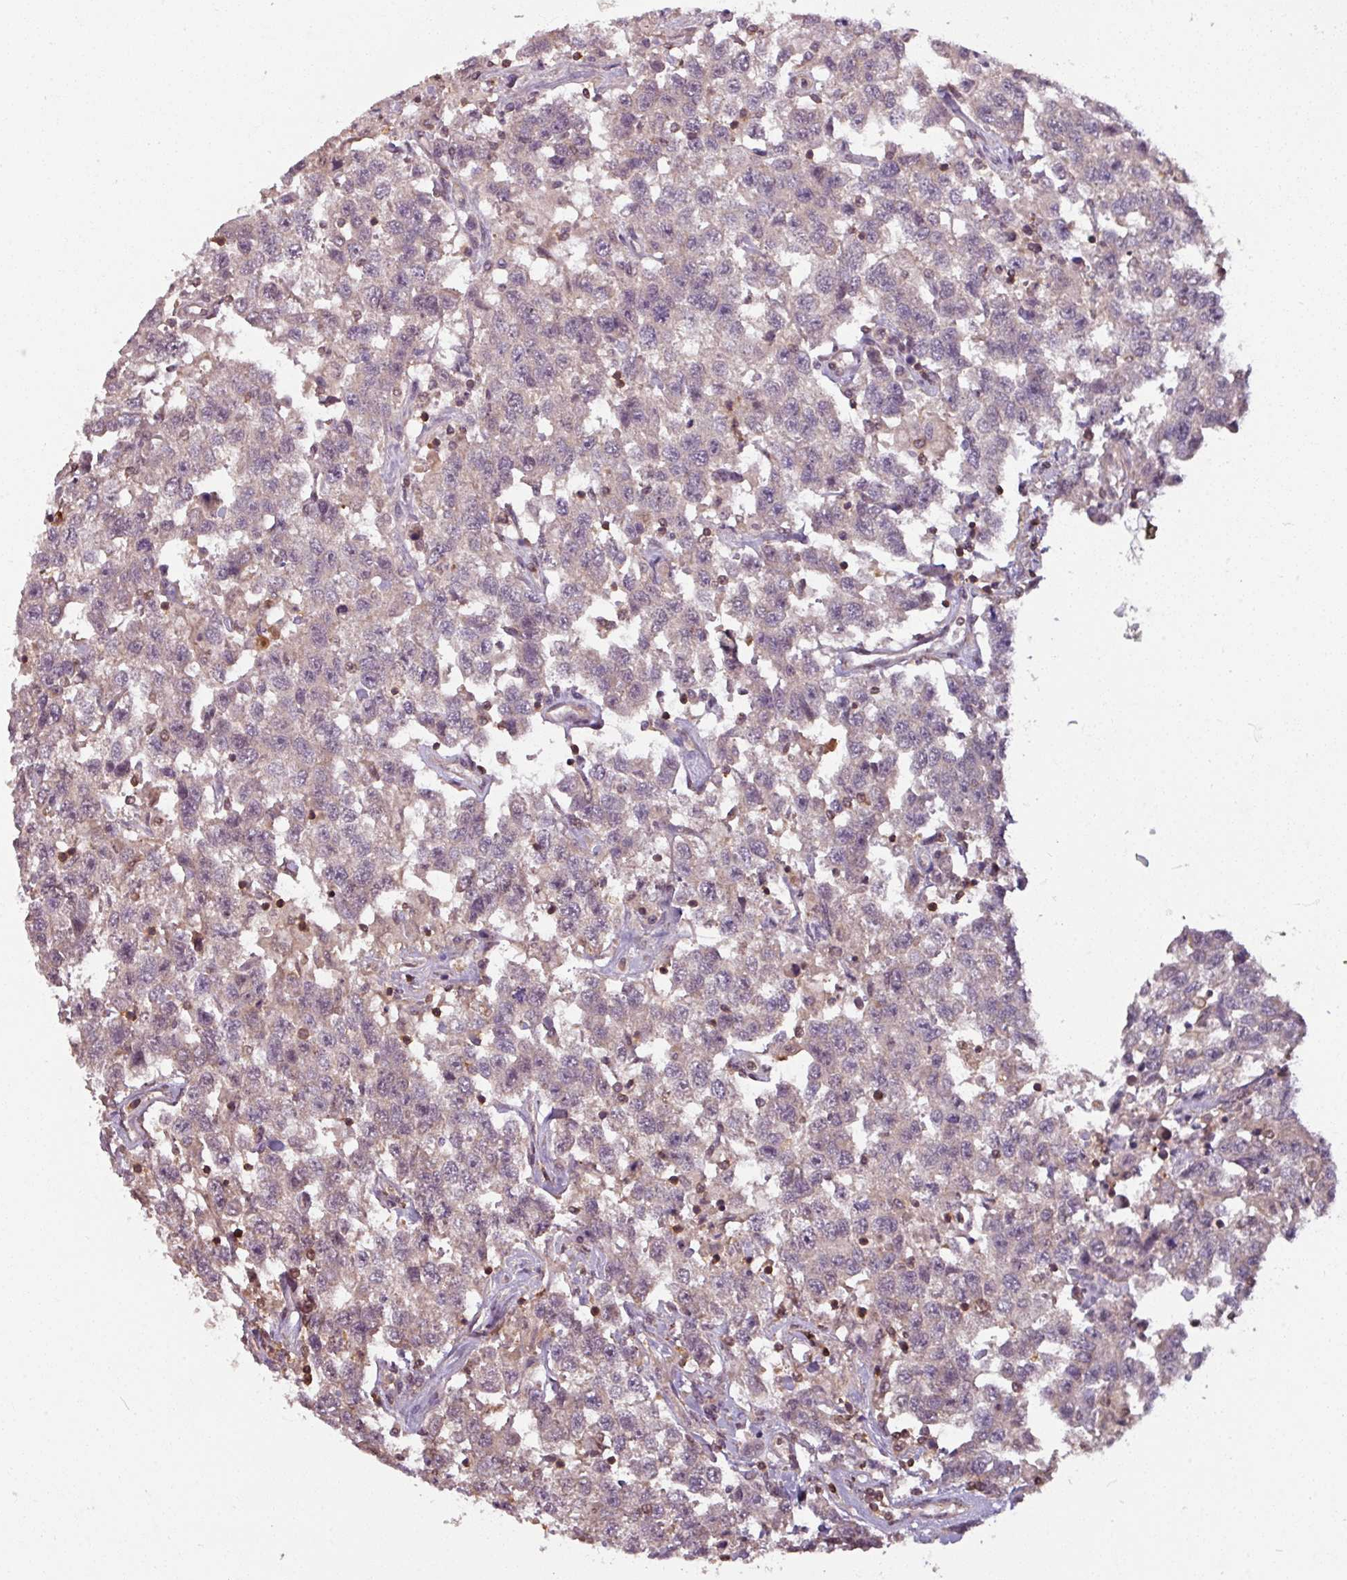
{"staining": {"intensity": "negative", "quantity": "none", "location": "none"}, "tissue": "testis cancer", "cell_type": "Tumor cells", "image_type": "cancer", "snomed": [{"axis": "morphology", "description": "Seminoma, NOS"}, {"axis": "topography", "description": "Testis"}], "caption": "Immunohistochemistry of human testis cancer demonstrates no positivity in tumor cells.", "gene": "TUSC3", "patient": {"sex": "male", "age": 41}}